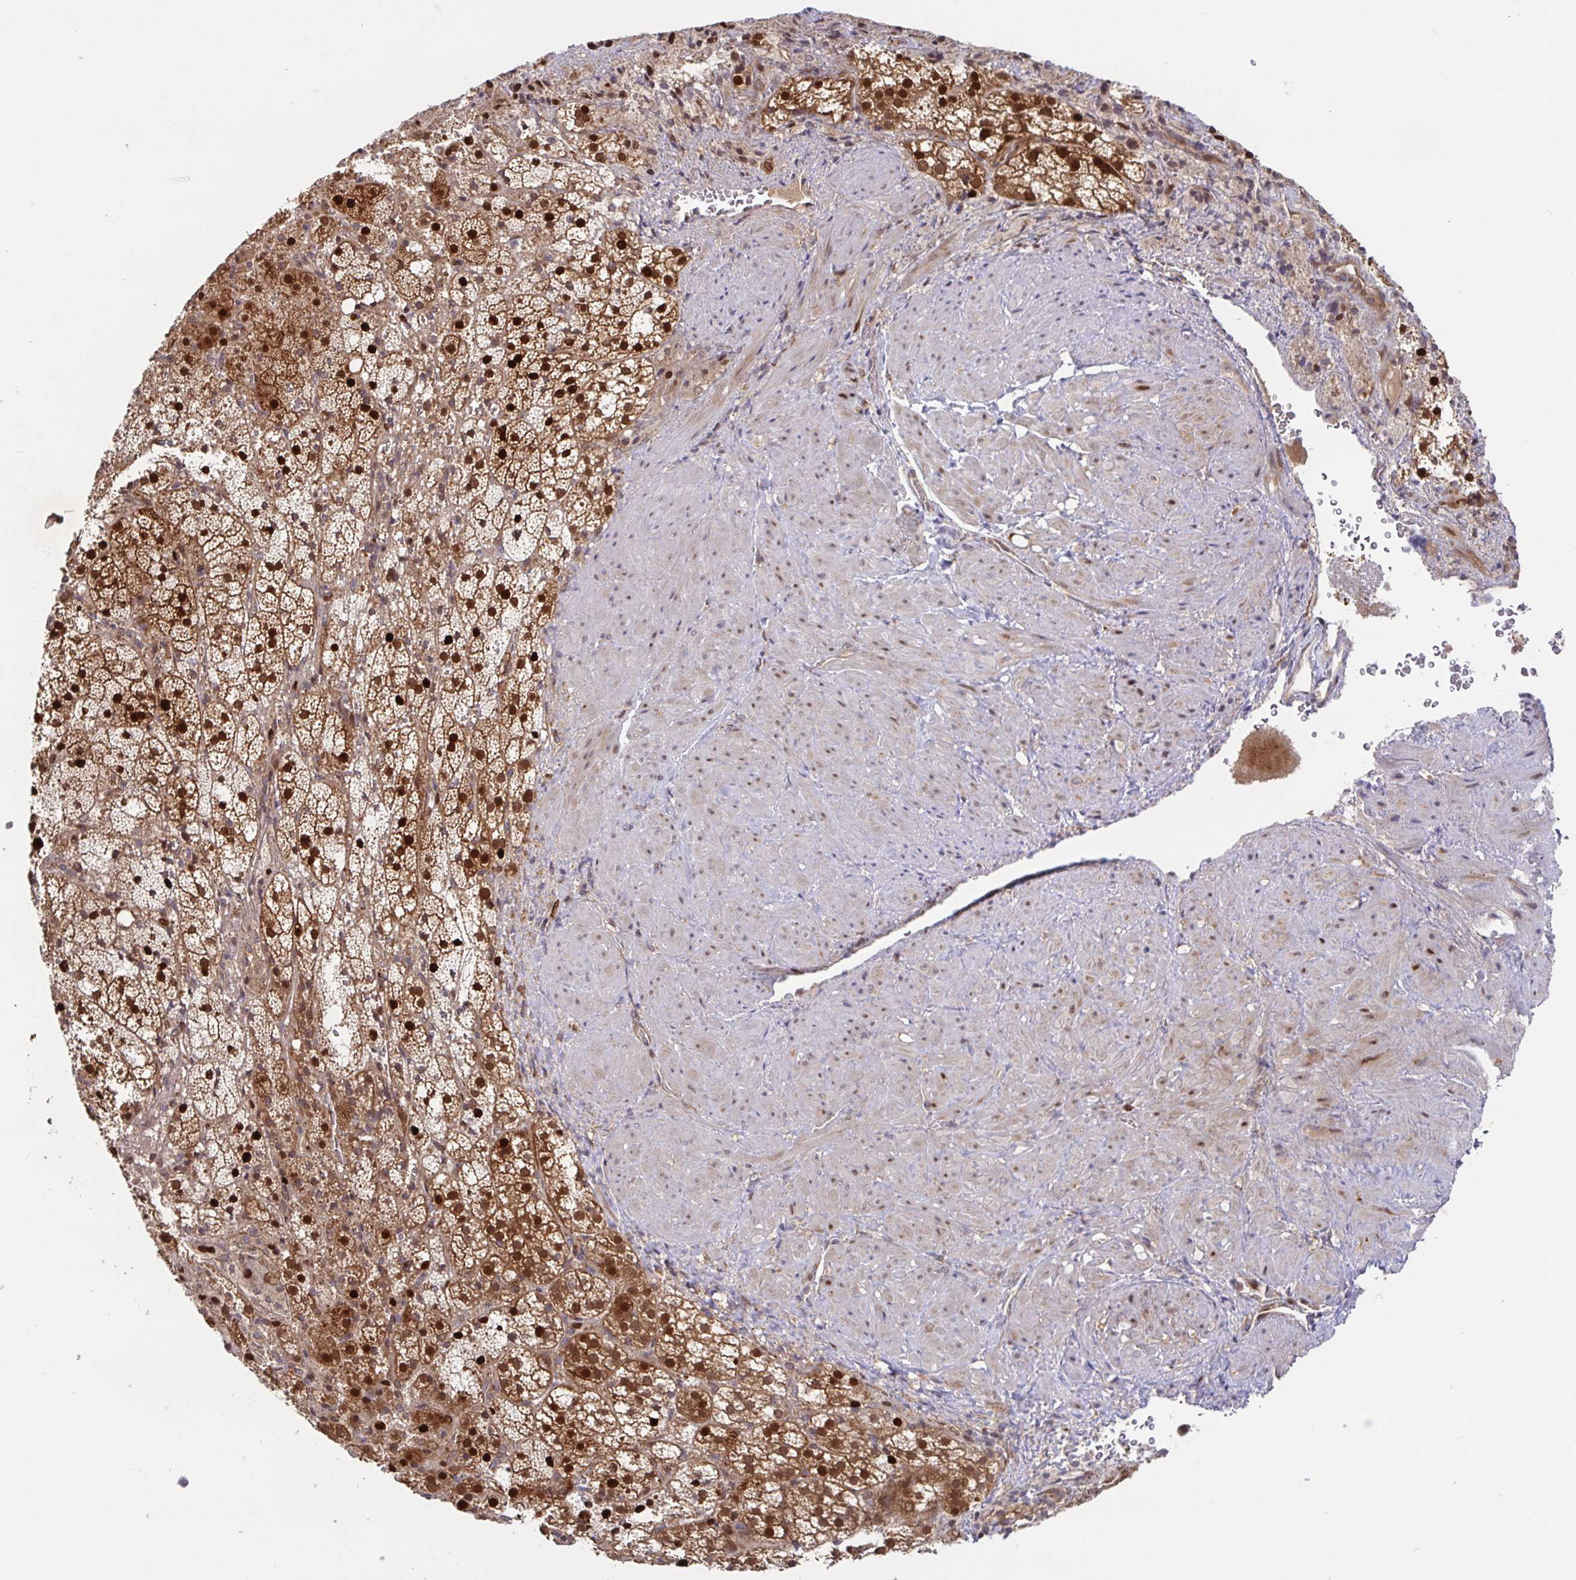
{"staining": {"intensity": "strong", "quantity": ">75%", "location": "cytoplasmic/membranous,nuclear"}, "tissue": "adrenal gland", "cell_type": "Glandular cells", "image_type": "normal", "snomed": [{"axis": "morphology", "description": "Normal tissue, NOS"}, {"axis": "topography", "description": "Adrenal gland"}], "caption": "Immunohistochemistry (IHC) of benign adrenal gland displays high levels of strong cytoplasmic/membranous,nuclear positivity in about >75% of glandular cells.", "gene": "AACS", "patient": {"sex": "male", "age": 53}}